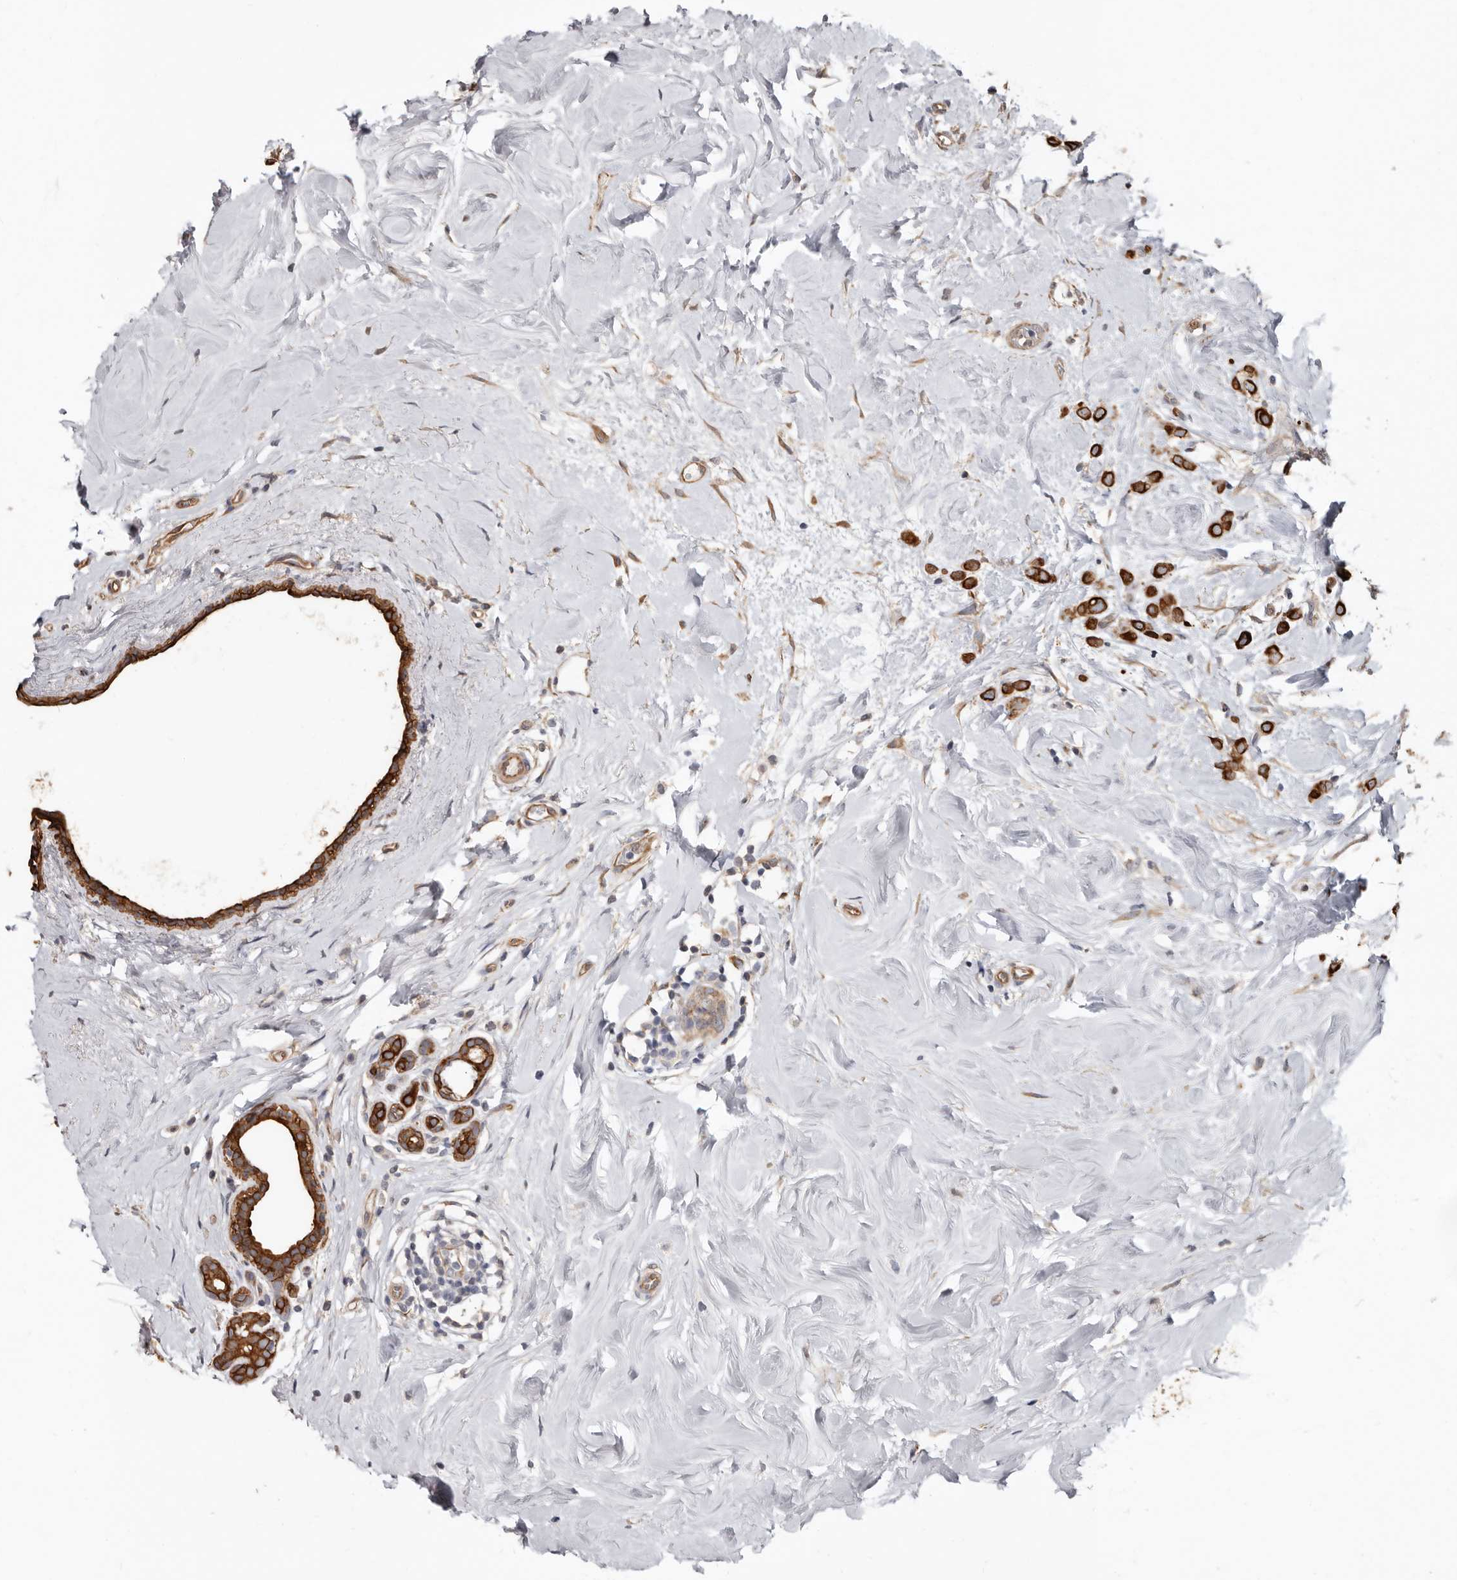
{"staining": {"intensity": "strong", "quantity": ">75%", "location": "cytoplasmic/membranous"}, "tissue": "breast cancer", "cell_type": "Tumor cells", "image_type": "cancer", "snomed": [{"axis": "morphology", "description": "Lobular carcinoma"}, {"axis": "topography", "description": "Breast"}], "caption": "The micrograph displays immunohistochemical staining of breast lobular carcinoma. There is strong cytoplasmic/membranous positivity is present in about >75% of tumor cells. (Brightfield microscopy of DAB IHC at high magnification).", "gene": "MRPL18", "patient": {"sex": "female", "age": 47}}